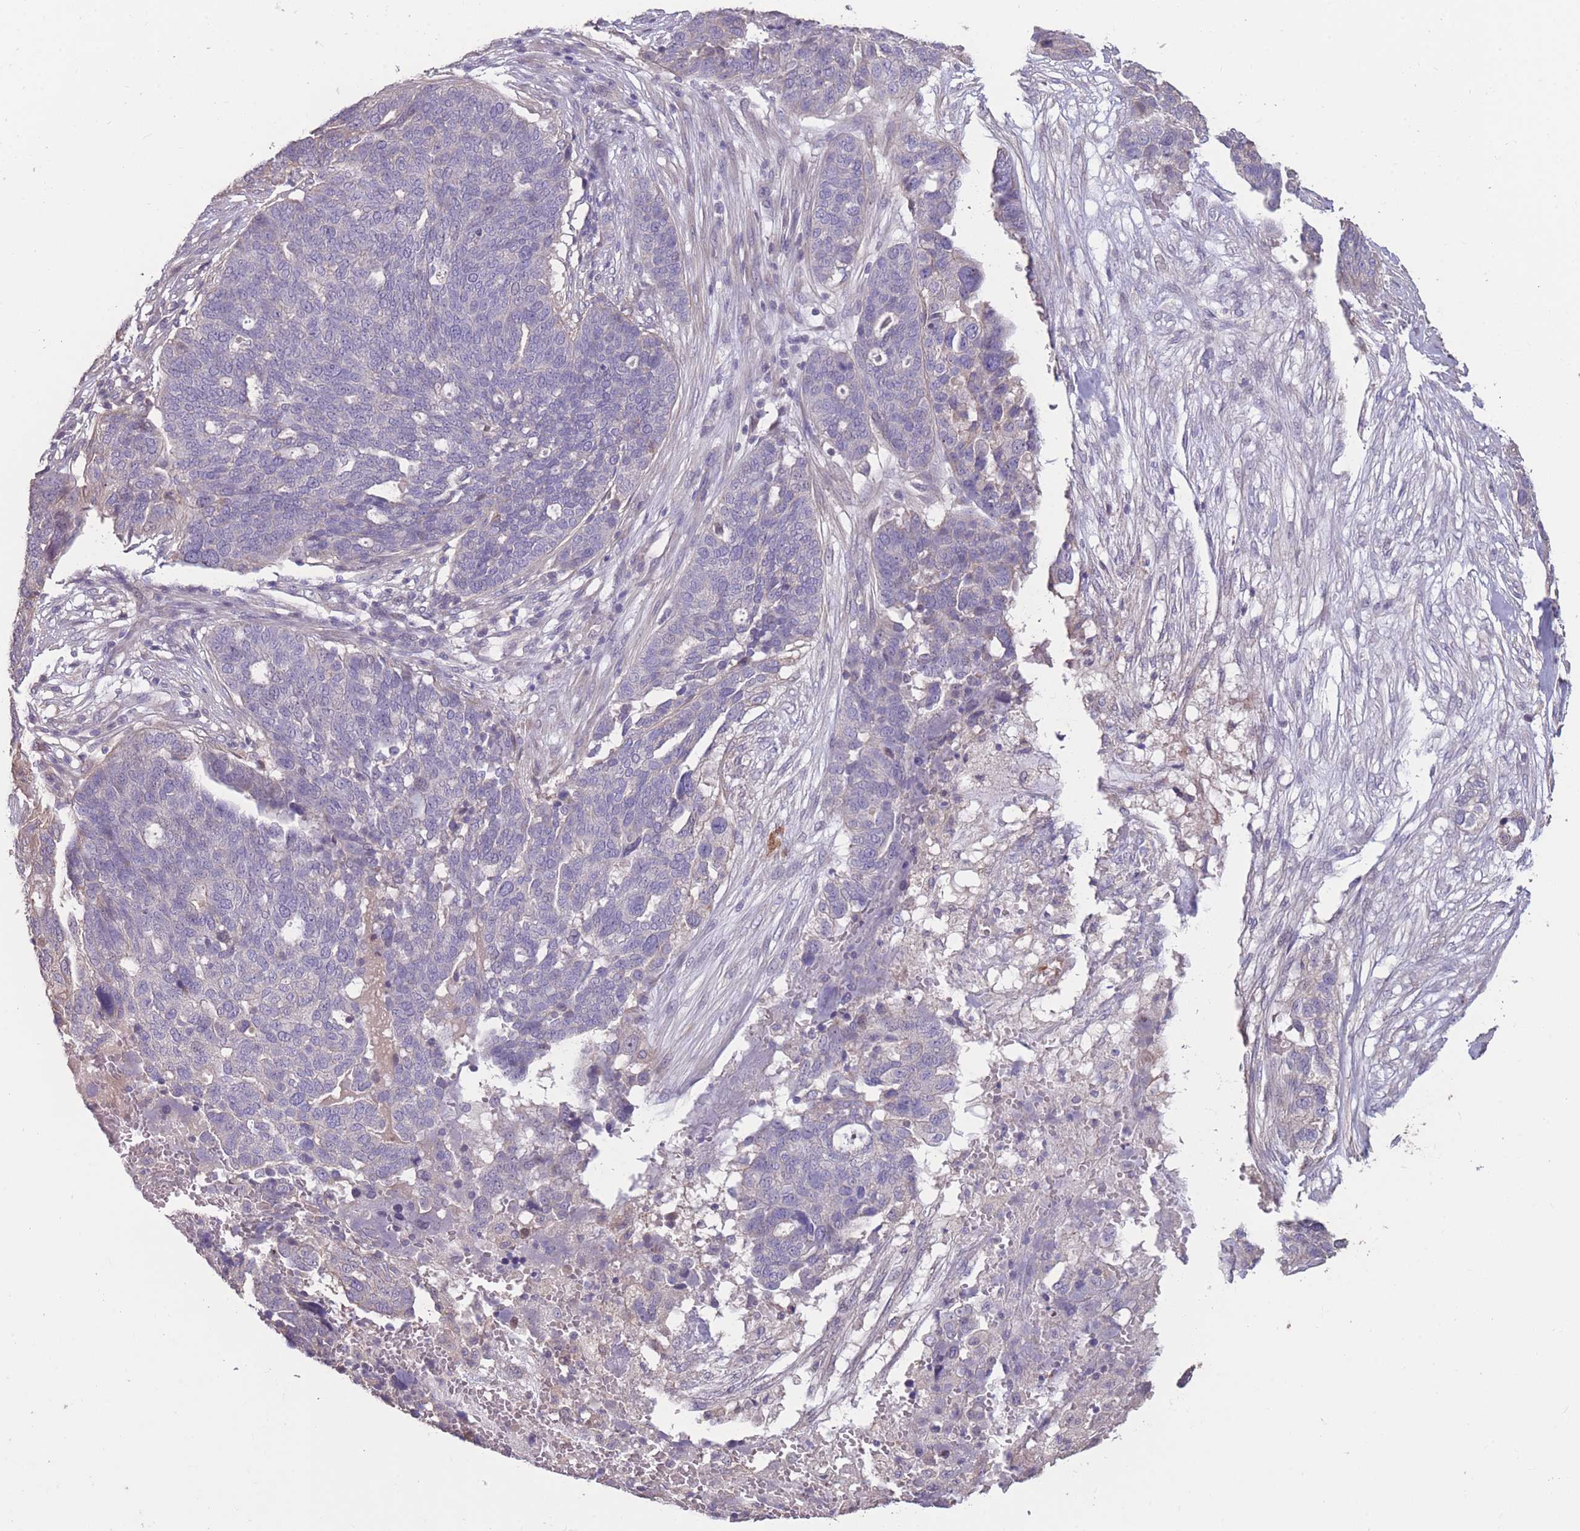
{"staining": {"intensity": "negative", "quantity": "none", "location": "none"}, "tissue": "ovarian cancer", "cell_type": "Tumor cells", "image_type": "cancer", "snomed": [{"axis": "morphology", "description": "Cystadenocarcinoma, serous, NOS"}, {"axis": "topography", "description": "Ovary"}], "caption": "DAB (3,3'-diaminobenzidine) immunohistochemical staining of ovarian serous cystadenocarcinoma exhibits no significant expression in tumor cells.", "gene": "RSPH10B", "patient": {"sex": "female", "age": 59}}